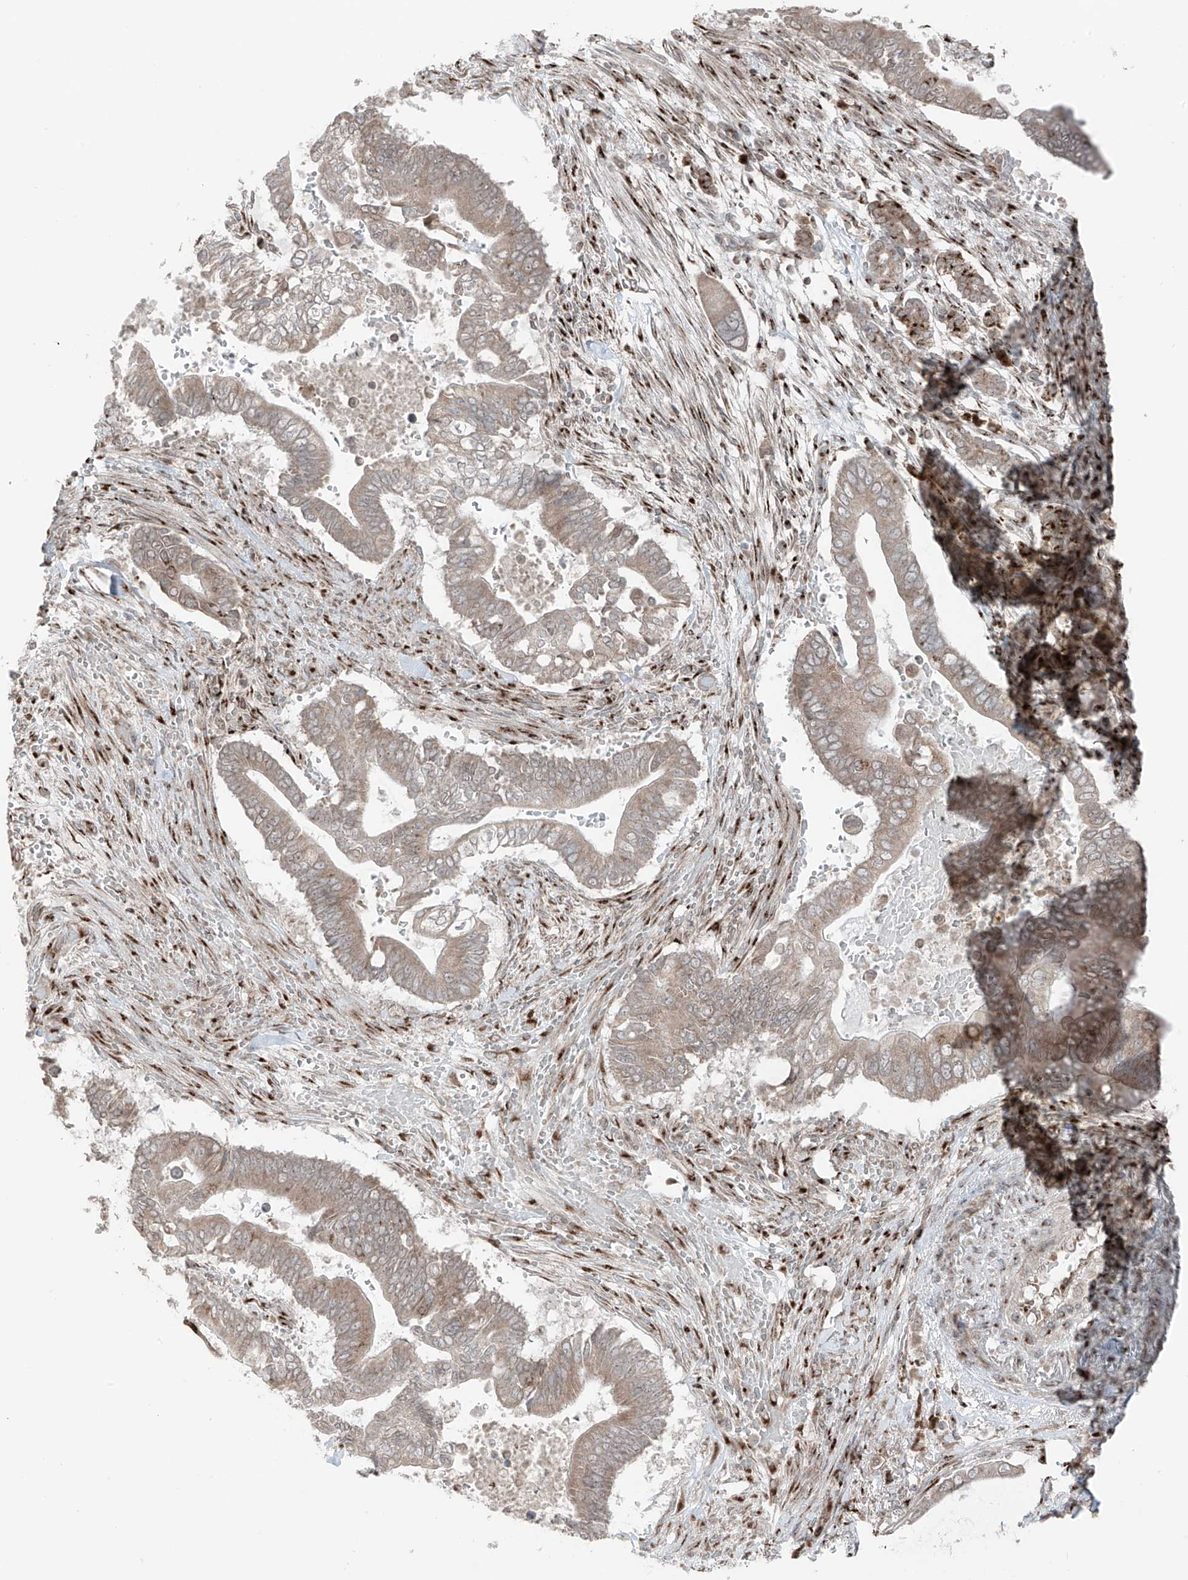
{"staining": {"intensity": "weak", "quantity": ">75%", "location": "cytoplasmic/membranous"}, "tissue": "pancreatic cancer", "cell_type": "Tumor cells", "image_type": "cancer", "snomed": [{"axis": "morphology", "description": "Adenocarcinoma, NOS"}, {"axis": "topography", "description": "Pancreas"}], "caption": "IHC histopathology image of human pancreatic adenocarcinoma stained for a protein (brown), which demonstrates low levels of weak cytoplasmic/membranous expression in about >75% of tumor cells.", "gene": "ERLEC1", "patient": {"sex": "male", "age": 68}}